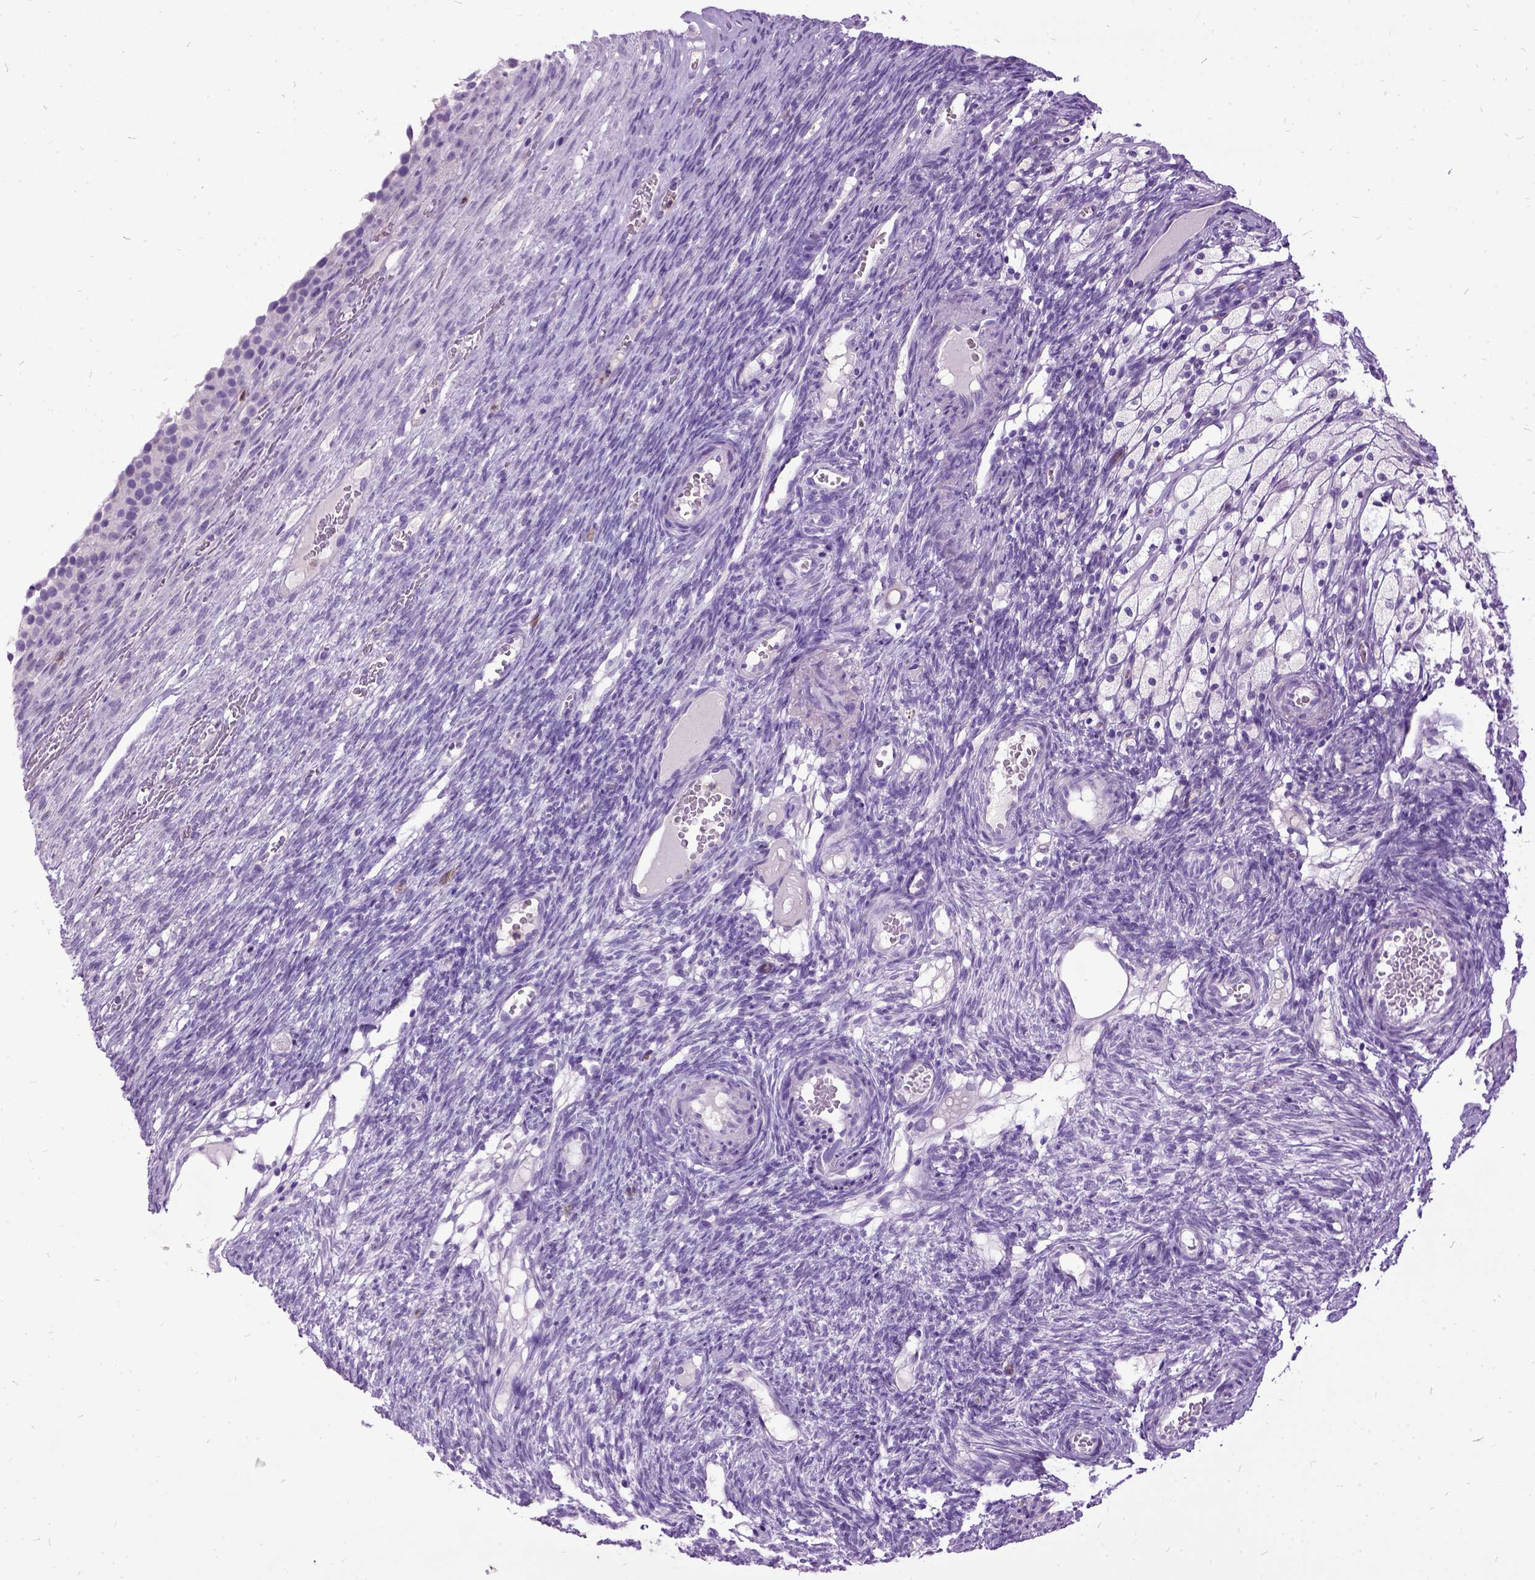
{"staining": {"intensity": "negative", "quantity": "none", "location": "none"}, "tissue": "ovary", "cell_type": "Follicle cells", "image_type": "normal", "snomed": [{"axis": "morphology", "description": "Normal tissue, NOS"}, {"axis": "topography", "description": "Ovary"}], "caption": "Immunohistochemistry (IHC) image of unremarkable ovary stained for a protein (brown), which displays no staining in follicle cells. The staining was performed using DAB to visualize the protein expression in brown, while the nuclei were stained in blue with hematoxylin (Magnification: 20x).", "gene": "MME", "patient": {"sex": "female", "age": 34}}